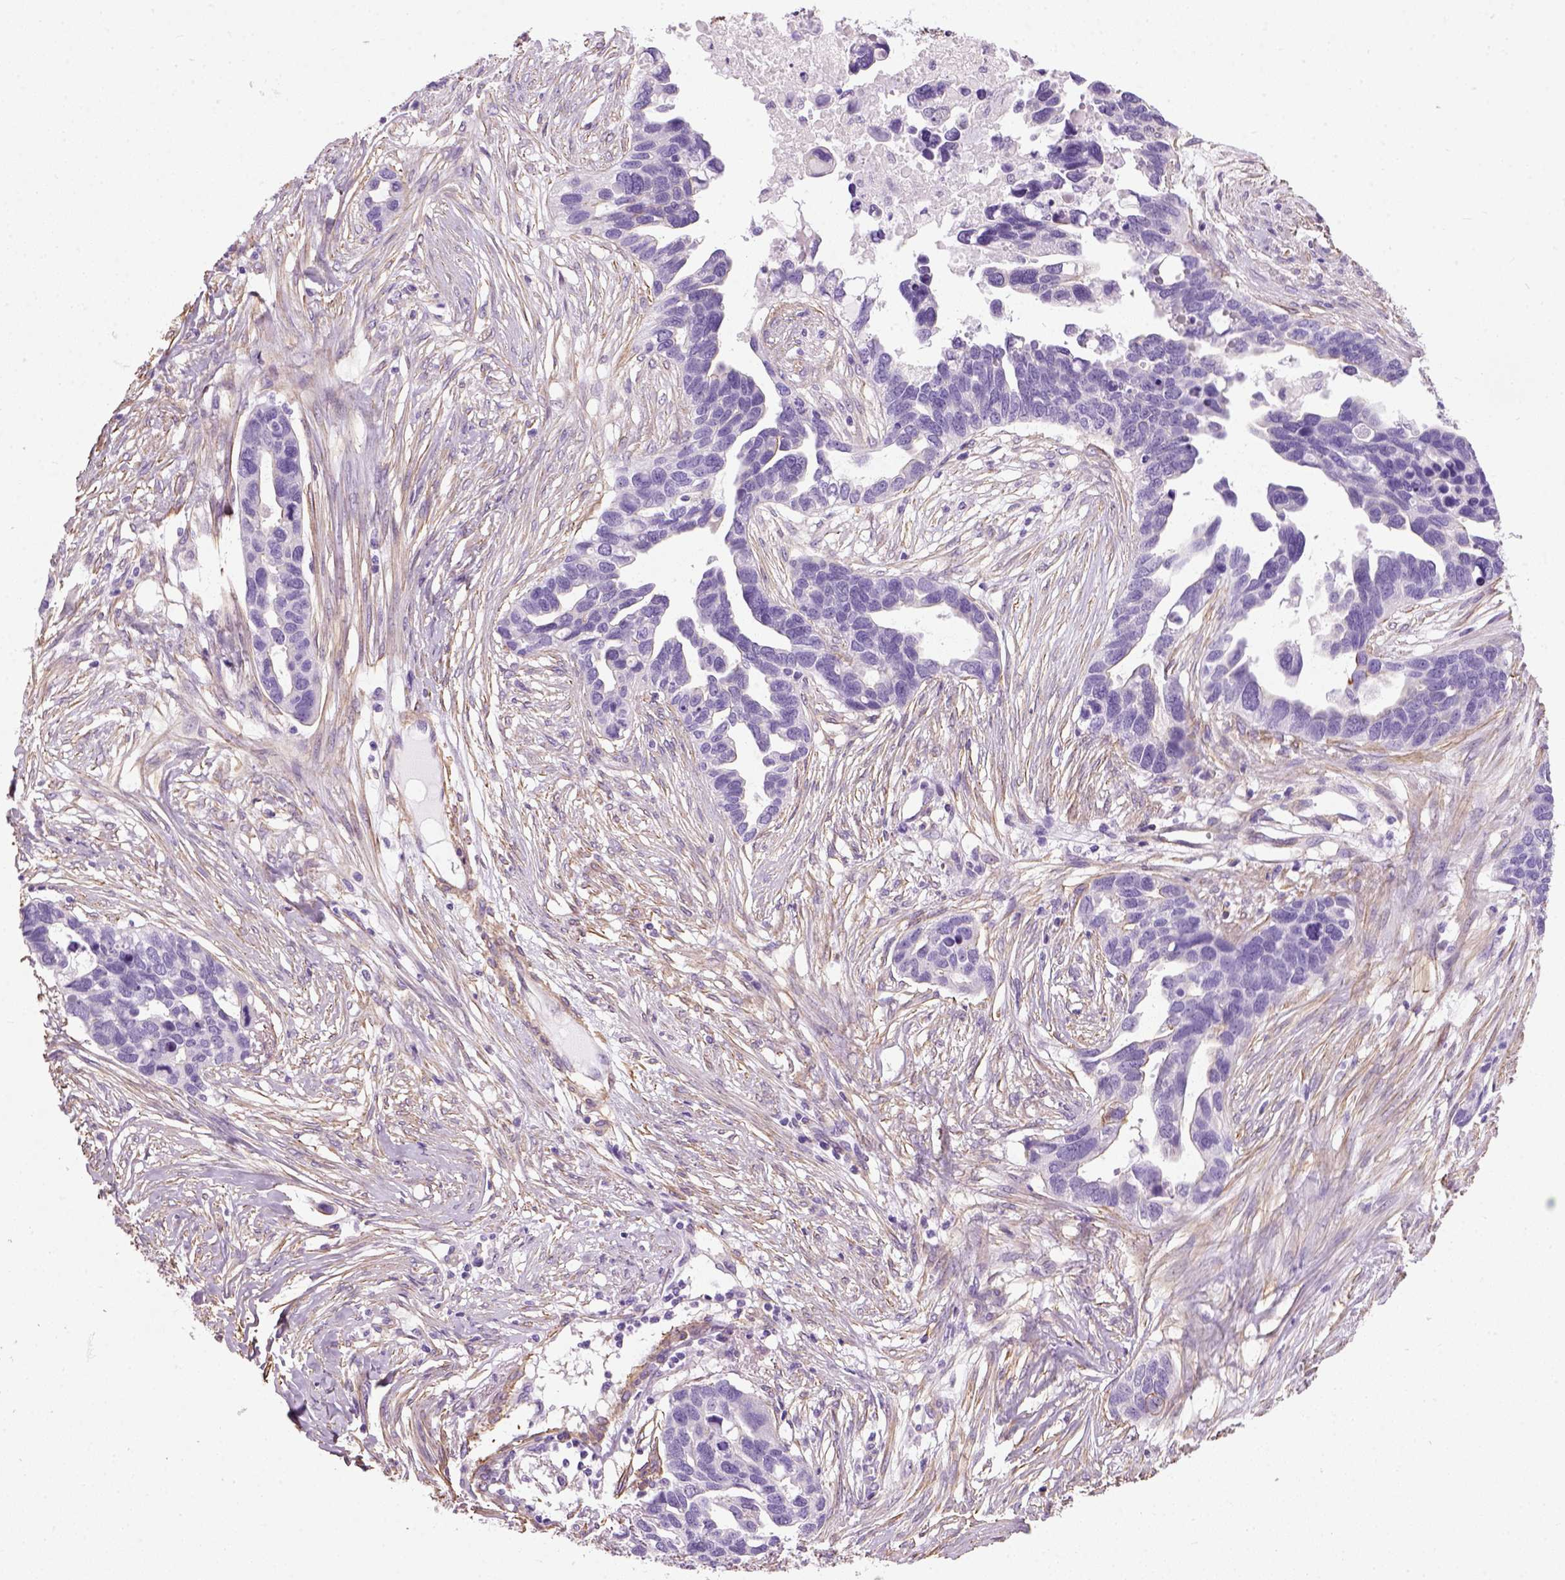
{"staining": {"intensity": "negative", "quantity": "none", "location": "none"}, "tissue": "ovarian cancer", "cell_type": "Tumor cells", "image_type": "cancer", "snomed": [{"axis": "morphology", "description": "Cystadenocarcinoma, serous, NOS"}, {"axis": "topography", "description": "Ovary"}], "caption": "Image shows no significant protein positivity in tumor cells of ovarian cancer (serous cystadenocarcinoma). Brightfield microscopy of IHC stained with DAB (brown) and hematoxylin (blue), captured at high magnification.", "gene": "FAM161A", "patient": {"sex": "female", "age": 54}}